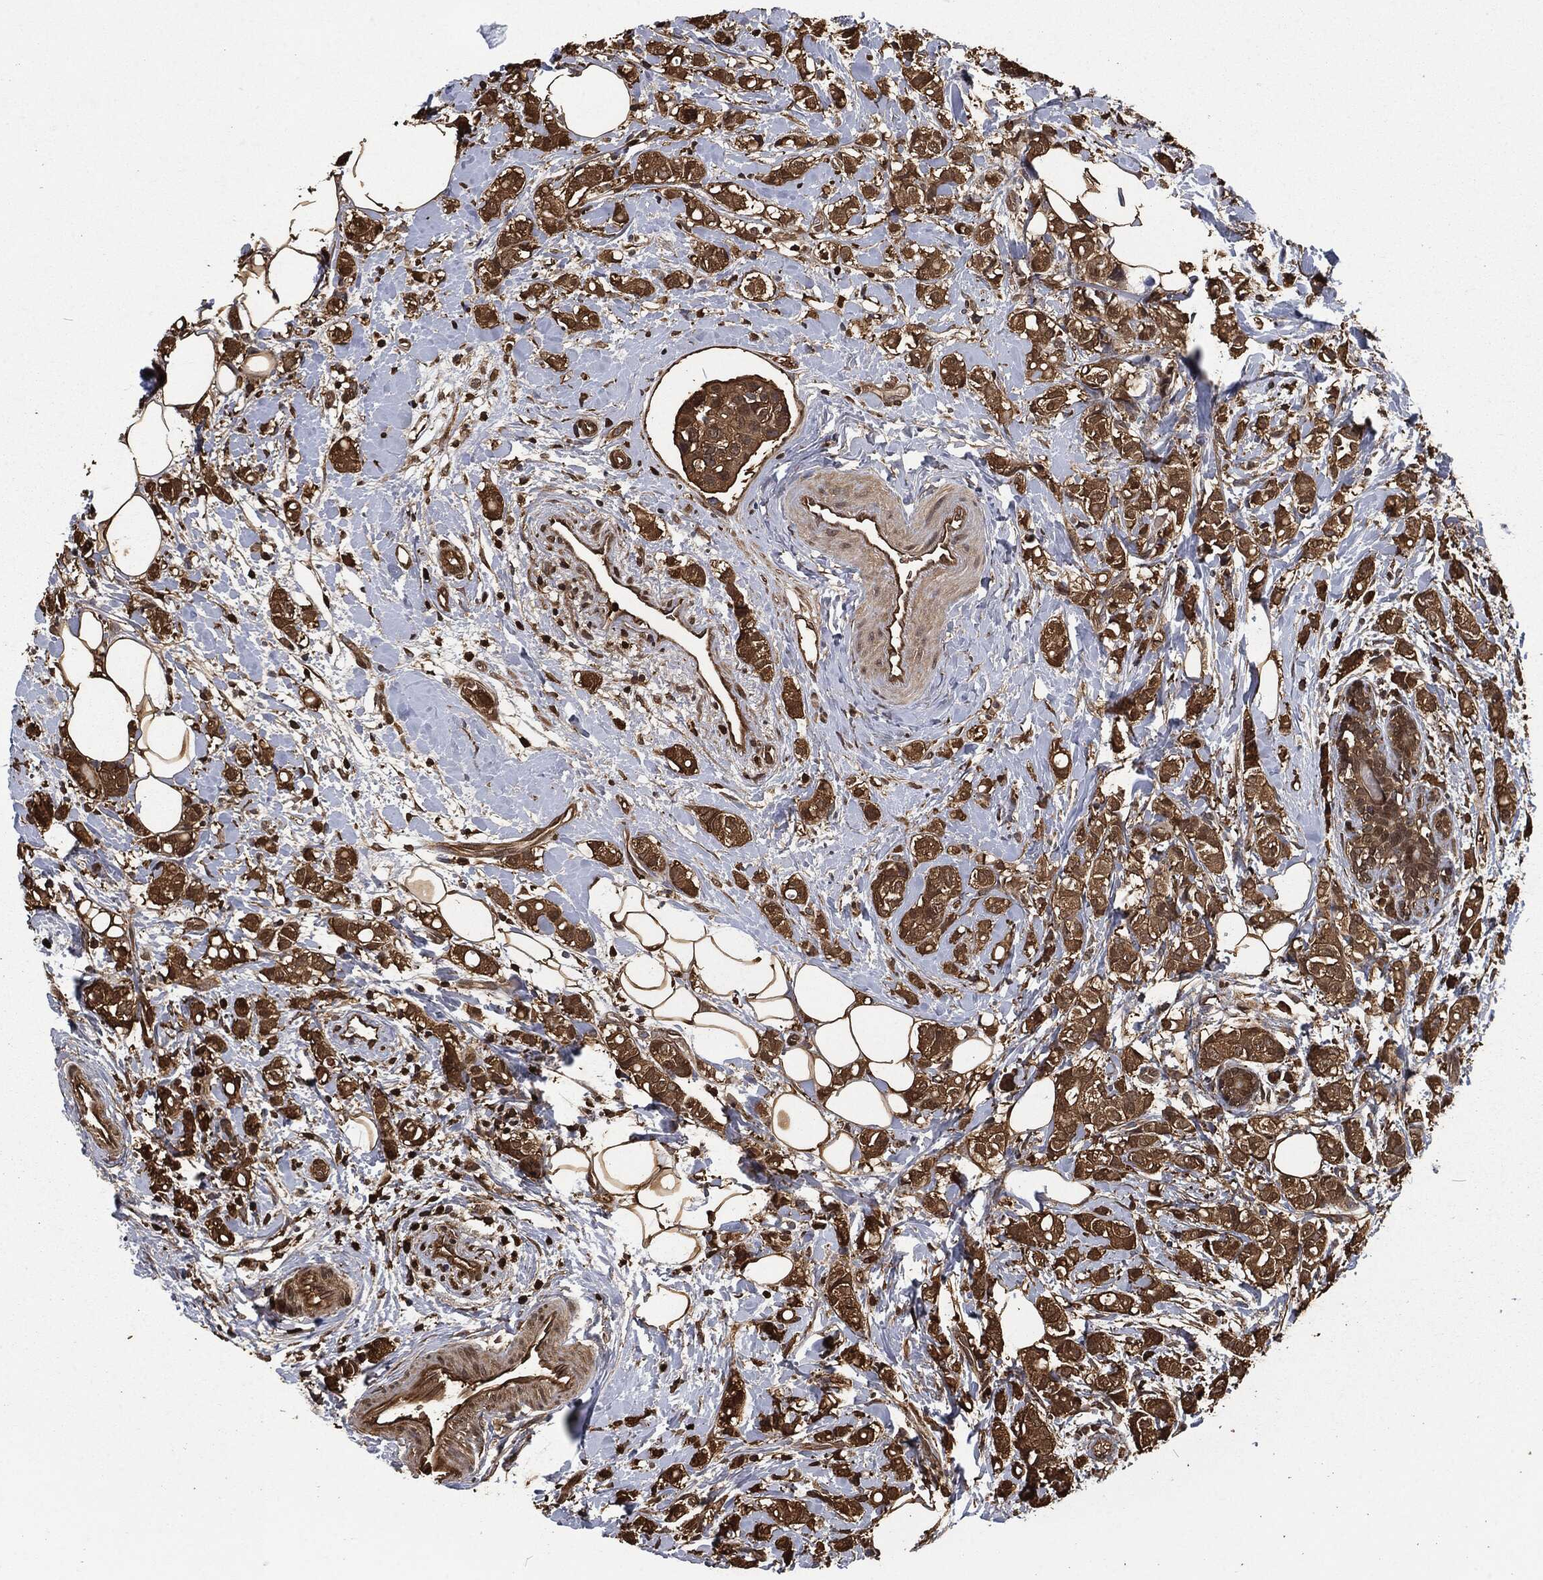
{"staining": {"intensity": "strong", "quantity": ">75%", "location": "cytoplasmic/membranous"}, "tissue": "breast cancer", "cell_type": "Tumor cells", "image_type": "cancer", "snomed": [{"axis": "morphology", "description": "Normal tissue, NOS"}, {"axis": "morphology", "description": "Duct carcinoma"}, {"axis": "topography", "description": "Breast"}], "caption": "Immunohistochemistry (IHC) (DAB (3,3'-diaminobenzidine)) staining of breast cancer shows strong cytoplasmic/membranous protein expression in approximately >75% of tumor cells.", "gene": "PRDX4", "patient": {"sex": "female", "age": 44}}